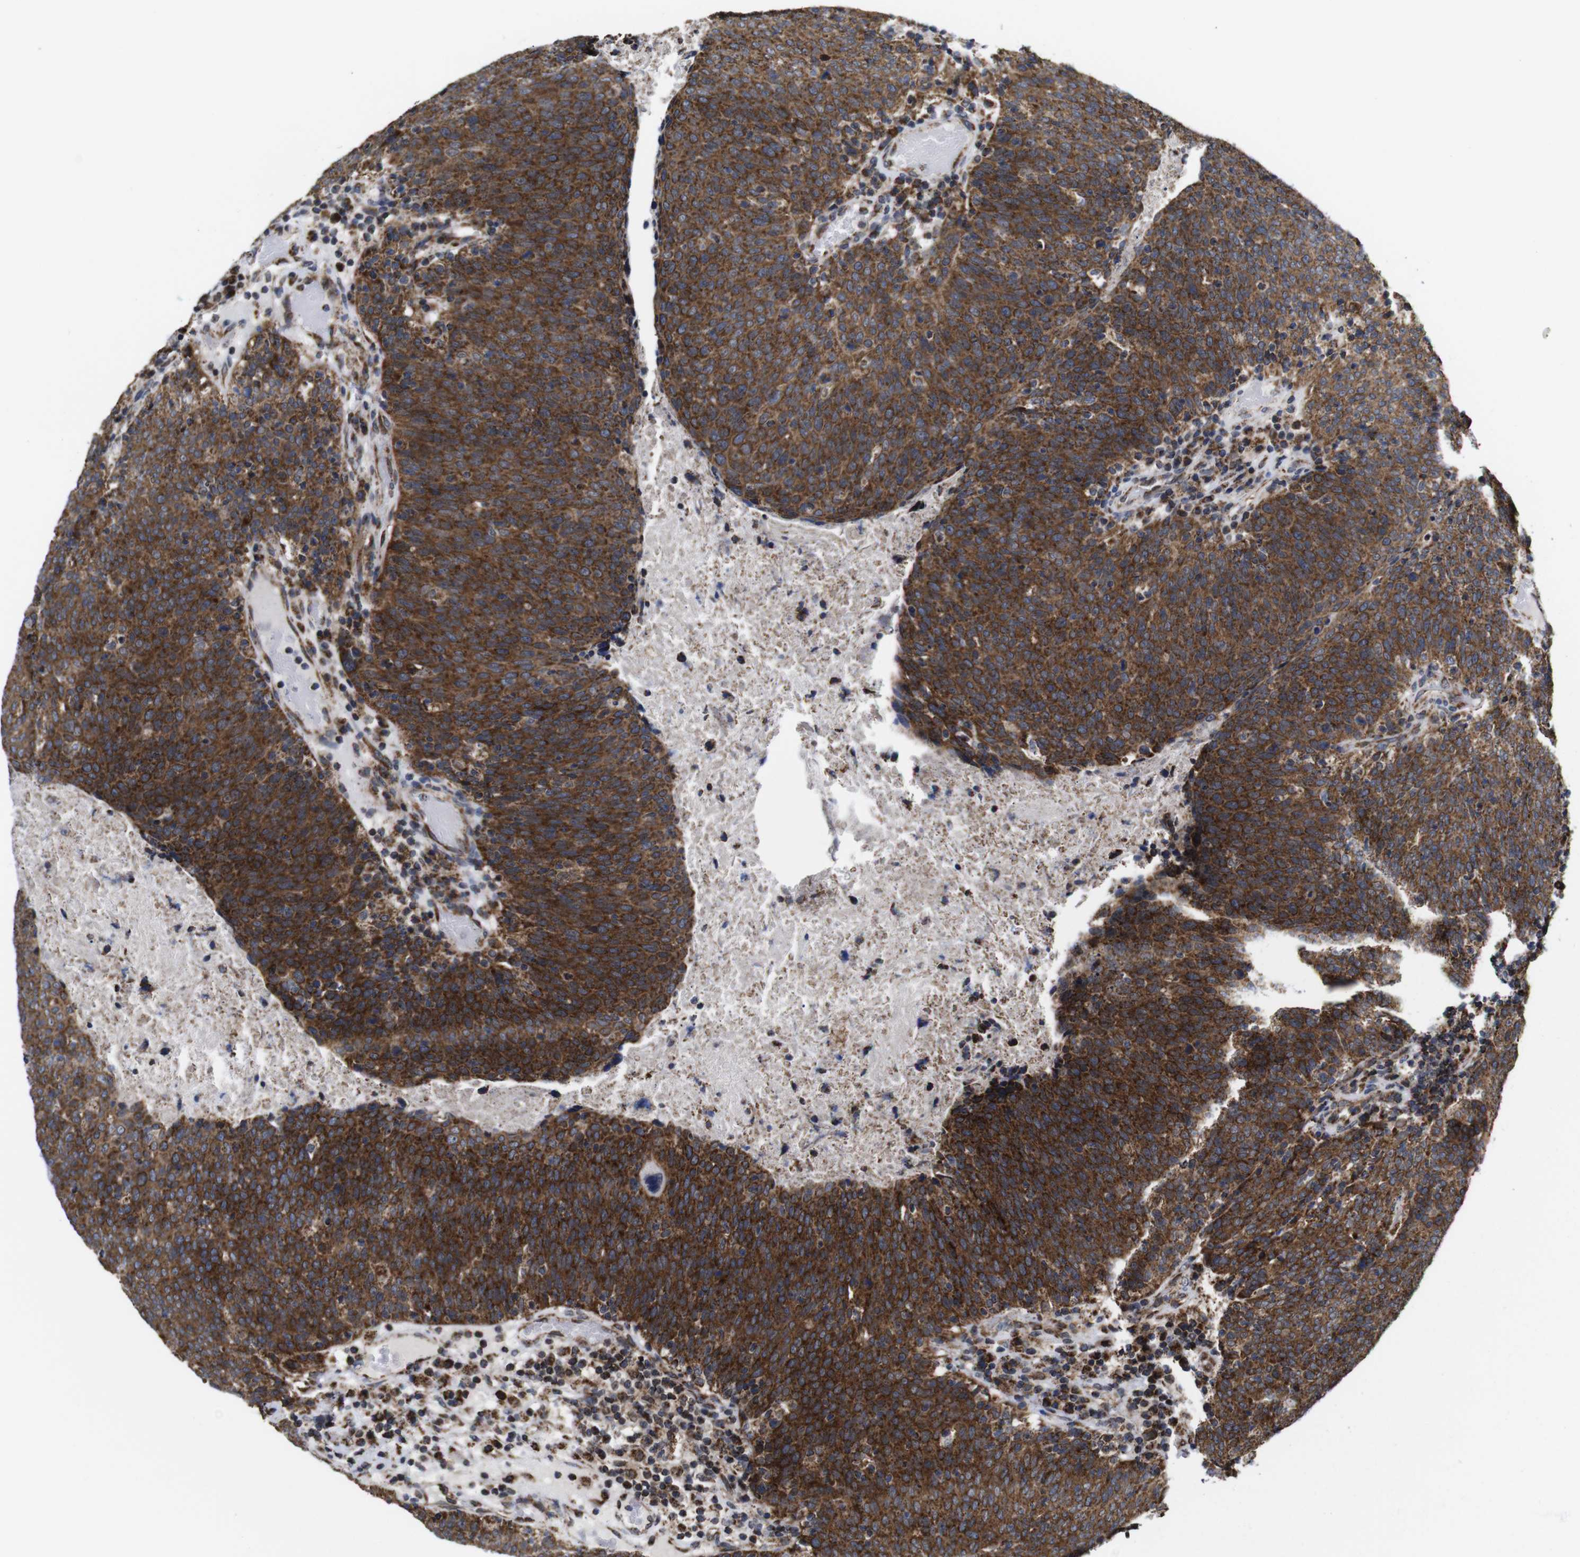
{"staining": {"intensity": "strong", "quantity": ">75%", "location": "cytoplasmic/membranous"}, "tissue": "head and neck cancer", "cell_type": "Tumor cells", "image_type": "cancer", "snomed": [{"axis": "morphology", "description": "Squamous cell carcinoma, NOS"}, {"axis": "morphology", "description": "Squamous cell carcinoma, metastatic, NOS"}, {"axis": "topography", "description": "Lymph node"}, {"axis": "topography", "description": "Head-Neck"}], "caption": "A high-resolution micrograph shows IHC staining of squamous cell carcinoma (head and neck), which demonstrates strong cytoplasmic/membranous expression in about >75% of tumor cells.", "gene": "C17orf80", "patient": {"sex": "male", "age": 62}}